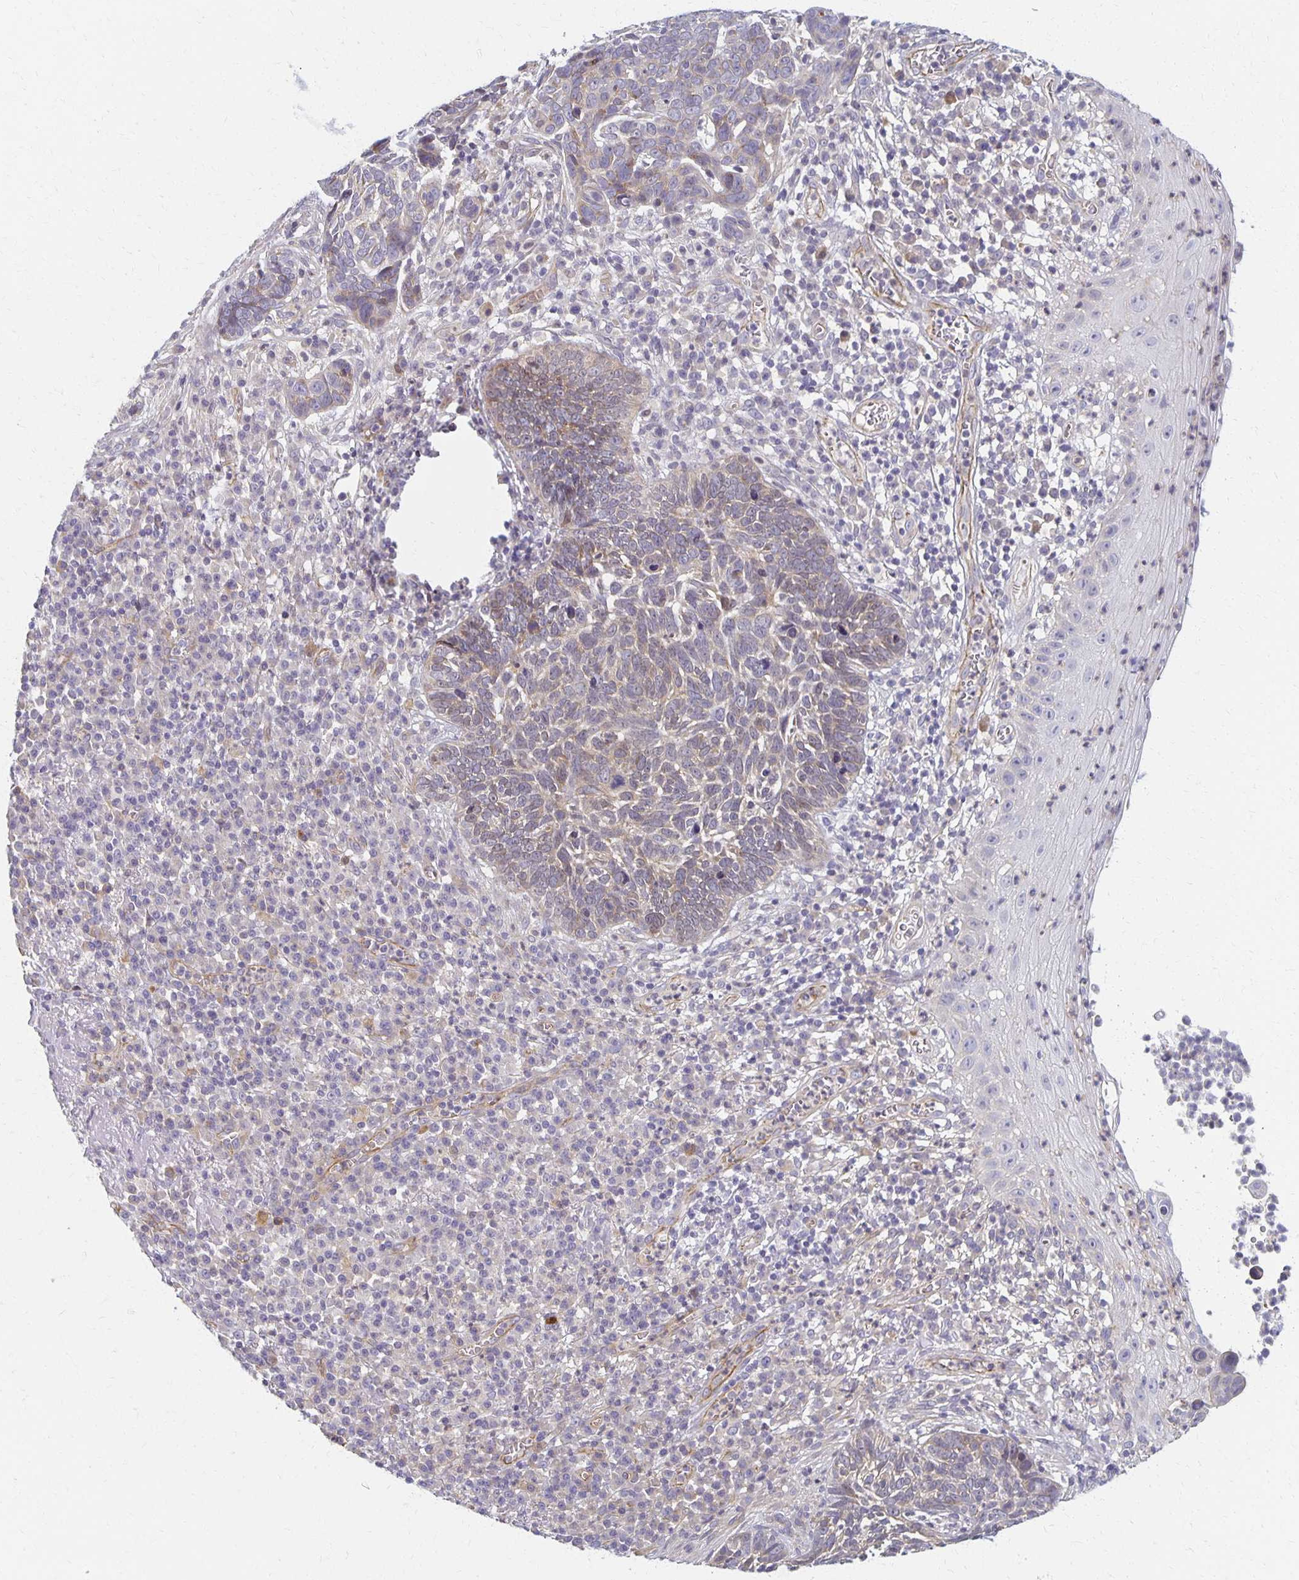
{"staining": {"intensity": "negative", "quantity": "none", "location": "none"}, "tissue": "skin cancer", "cell_type": "Tumor cells", "image_type": "cancer", "snomed": [{"axis": "morphology", "description": "Basal cell carcinoma"}, {"axis": "topography", "description": "Skin"}, {"axis": "topography", "description": "Skin of face"}], "caption": "Skin cancer (basal cell carcinoma) stained for a protein using IHC reveals no positivity tumor cells.", "gene": "SORL1", "patient": {"sex": "female", "age": 95}}